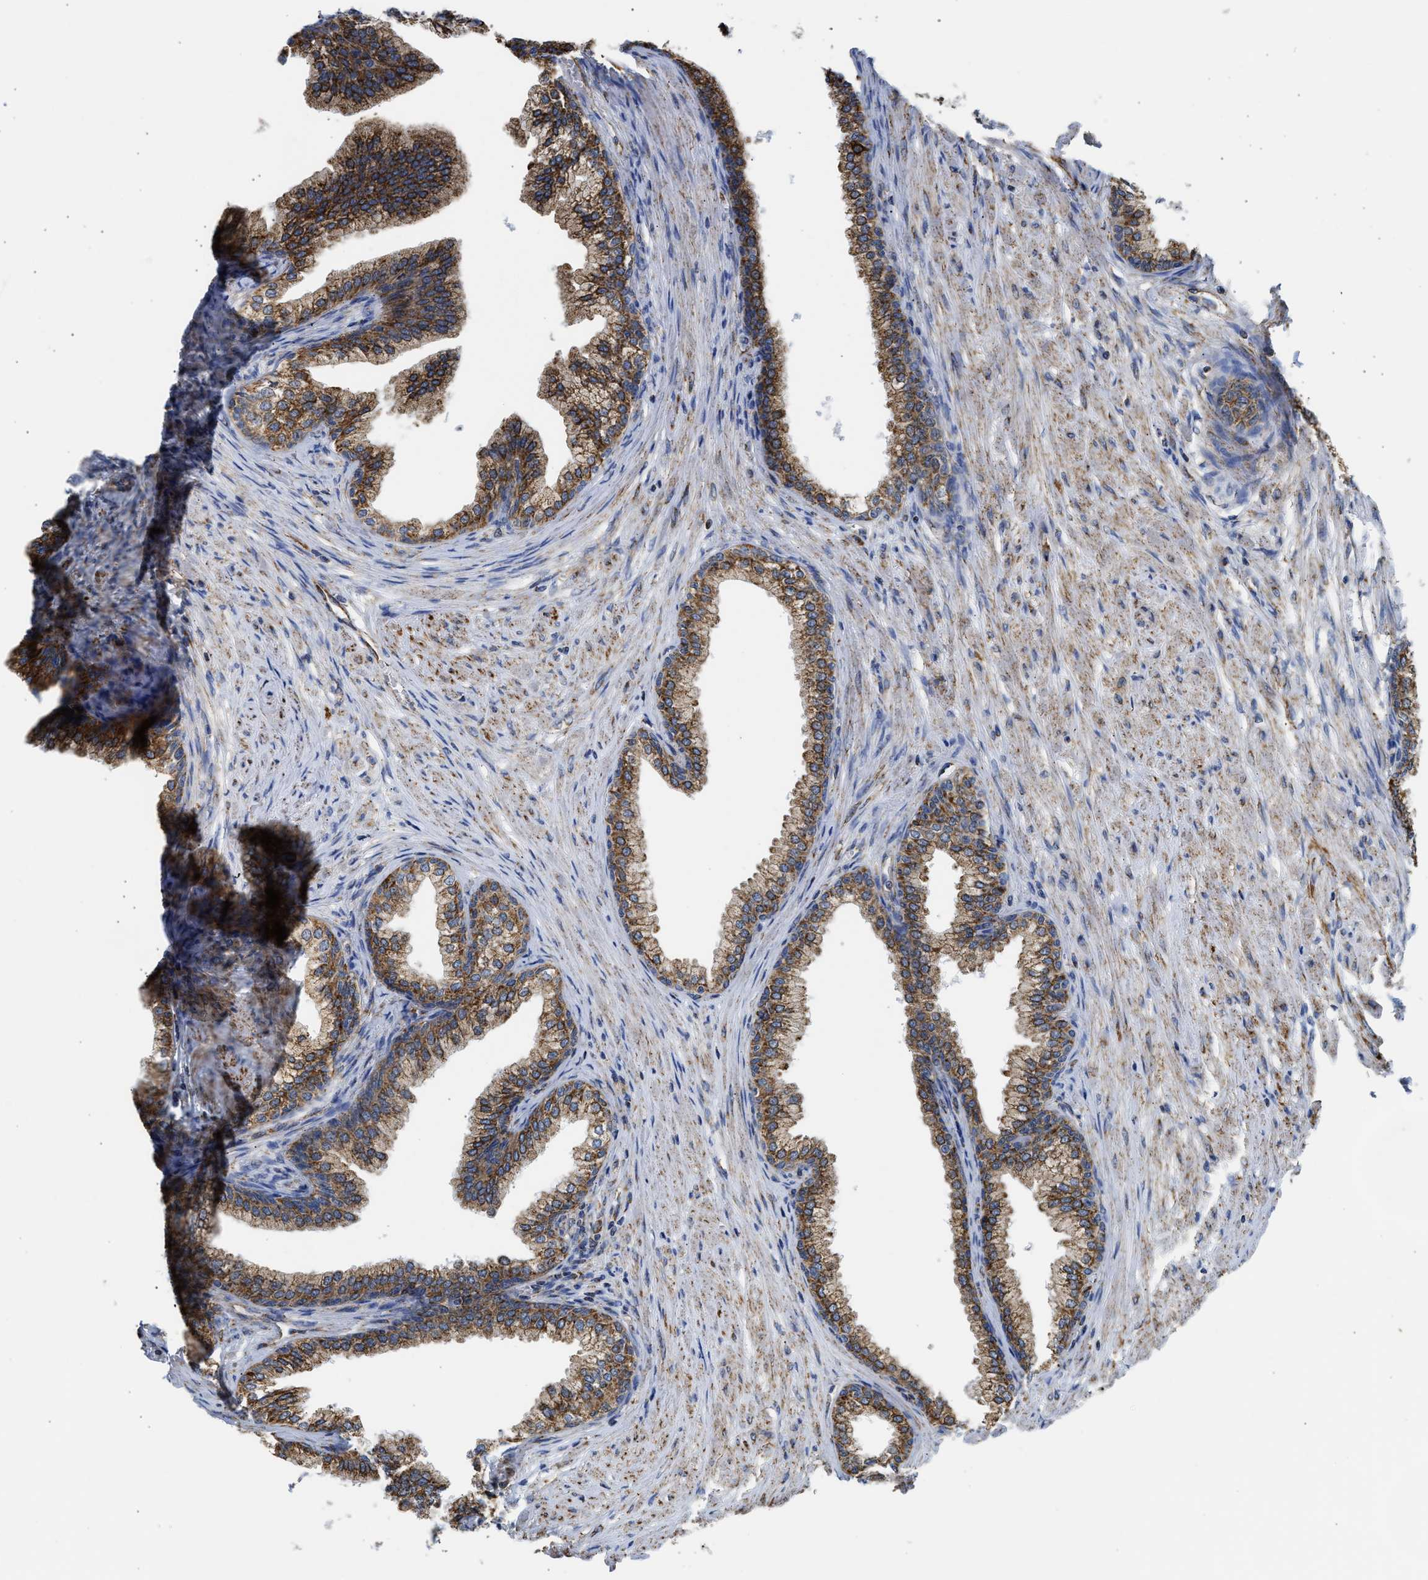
{"staining": {"intensity": "strong", "quantity": ">75%", "location": "cytoplasmic/membranous"}, "tissue": "prostate", "cell_type": "Glandular cells", "image_type": "normal", "snomed": [{"axis": "morphology", "description": "Normal tissue, NOS"}, {"axis": "morphology", "description": "Urothelial carcinoma, Low grade"}, {"axis": "topography", "description": "Urinary bladder"}, {"axis": "topography", "description": "Prostate"}], "caption": "A high-resolution histopathology image shows immunohistochemistry staining of benign prostate, which demonstrates strong cytoplasmic/membranous positivity in about >75% of glandular cells. Immunohistochemistry stains the protein in brown and the nuclei are stained blue.", "gene": "CYCS", "patient": {"sex": "male", "age": 60}}